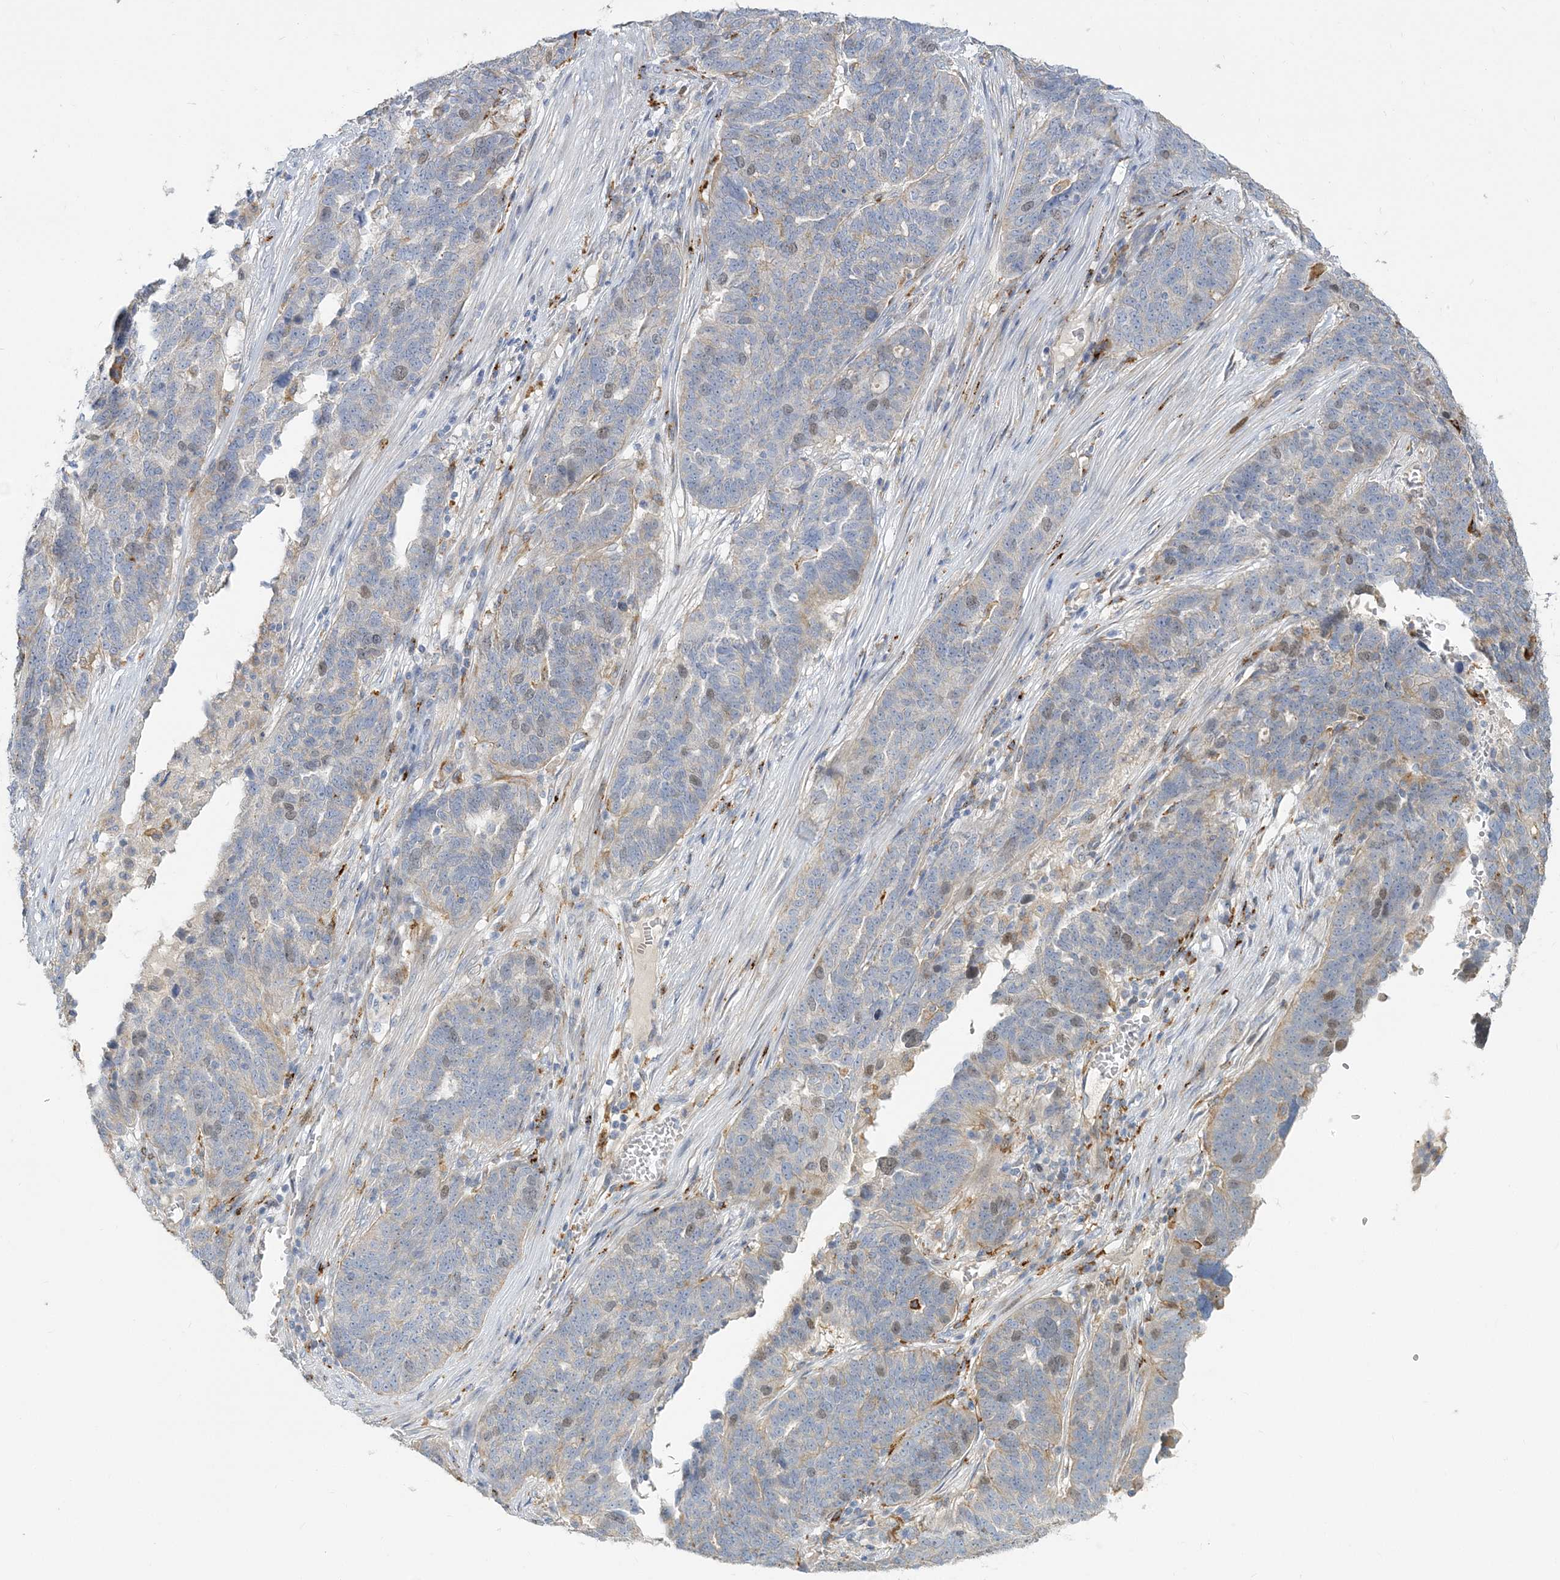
{"staining": {"intensity": "weak", "quantity": "<25%", "location": "nuclear"}, "tissue": "ovarian cancer", "cell_type": "Tumor cells", "image_type": "cancer", "snomed": [{"axis": "morphology", "description": "Cystadenocarcinoma, serous, NOS"}, {"axis": "topography", "description": "Ovary"}], "caption": "The histopathology image reveals no significant staining in tumor cells of ovarian cancer. (Brightfield microscopy of DAB (3,3'-diaminobenzidine) IHC at high magnification).", "gene": "PEAR1", "patient": {"sex": "female", "age": 59}}